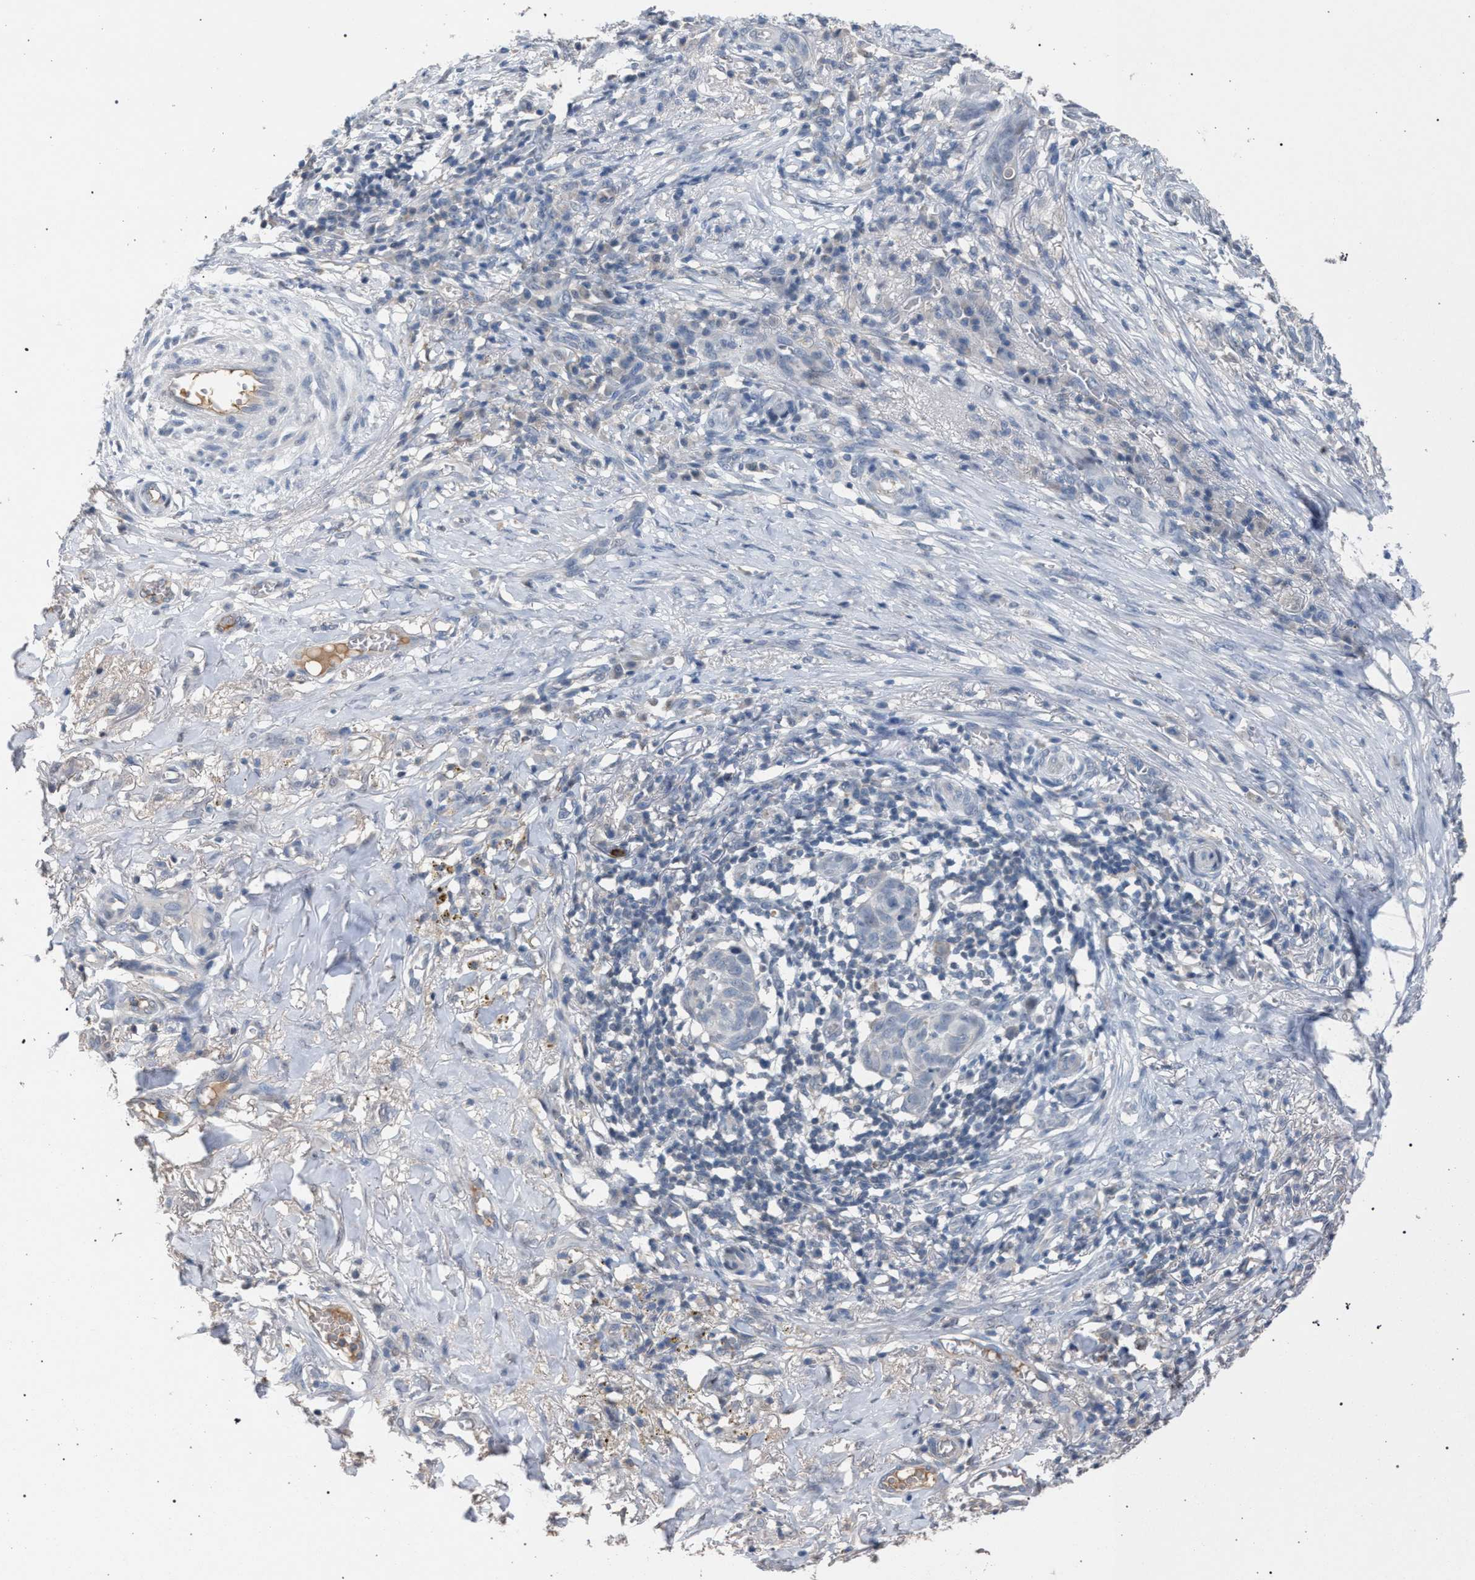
{"staining": {"intensity": "negative", "quantity": "none", "location": "none"}, "tissue": "skin cancer", "cell_type": "Tumor cells", "image_type": "cancer", "snomed": [{"axis": "morphology", "description": "Basal cell carcinoma"}, {"axis": "topography", "description": "Skin"}], "caption": "The image demonstrates no significant expression in tumor cells of basal cell carcinoma (skin). (Brightfield microscopy of DAB (3,3'-diaminobenzidine) immunohistochemistry (IHC) at high magnification).", "gene": "TECPR1", "patient": {"sex": "male", "age": 85}}